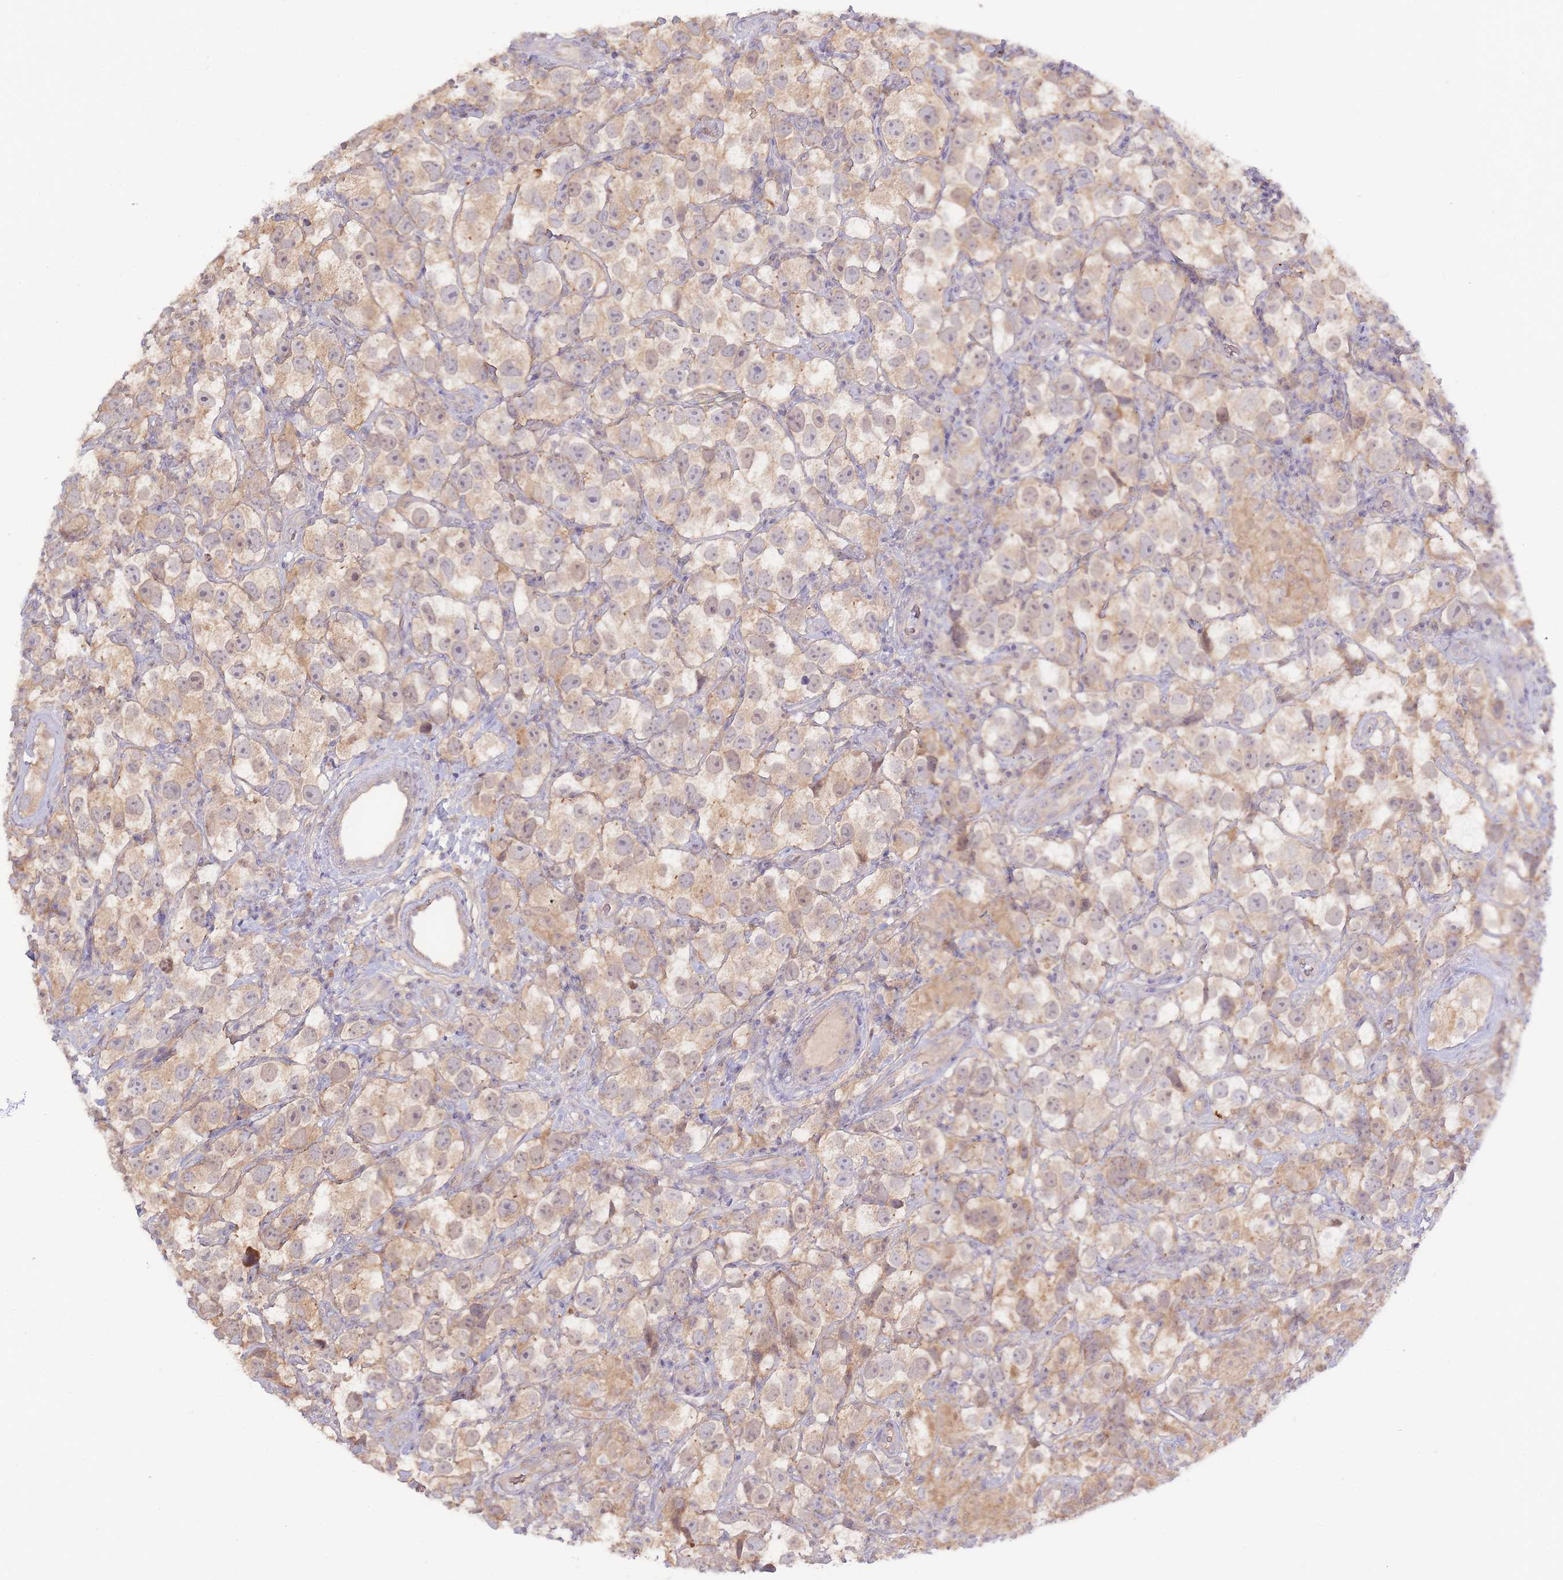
{"staining": {"intensity": "weak", "quantity": ">75%", "location": "cytoplasmic/membranous"}, "tissue": "testis cancer", "cell_type": "Tumor cells", "image_type": "cancer", "snomed": [{"axis": "morphology", "description": "Seminoma, NOS"}, {"axis": "topography", "description": "Testis"}], "caption": "A micrograph of testis seminoma stained for a protein reveals weak cytoplasmic/membranous brown staining in tumor cells. The protein of interest is stained brown, and the nuclei are stained in blue (DAB (3,3'-diaminobenzidine) IHC with brightfield microscopy, high magnification).", "gene": "SPHKAP", "patient": {"sex": "male", "age": 26}}